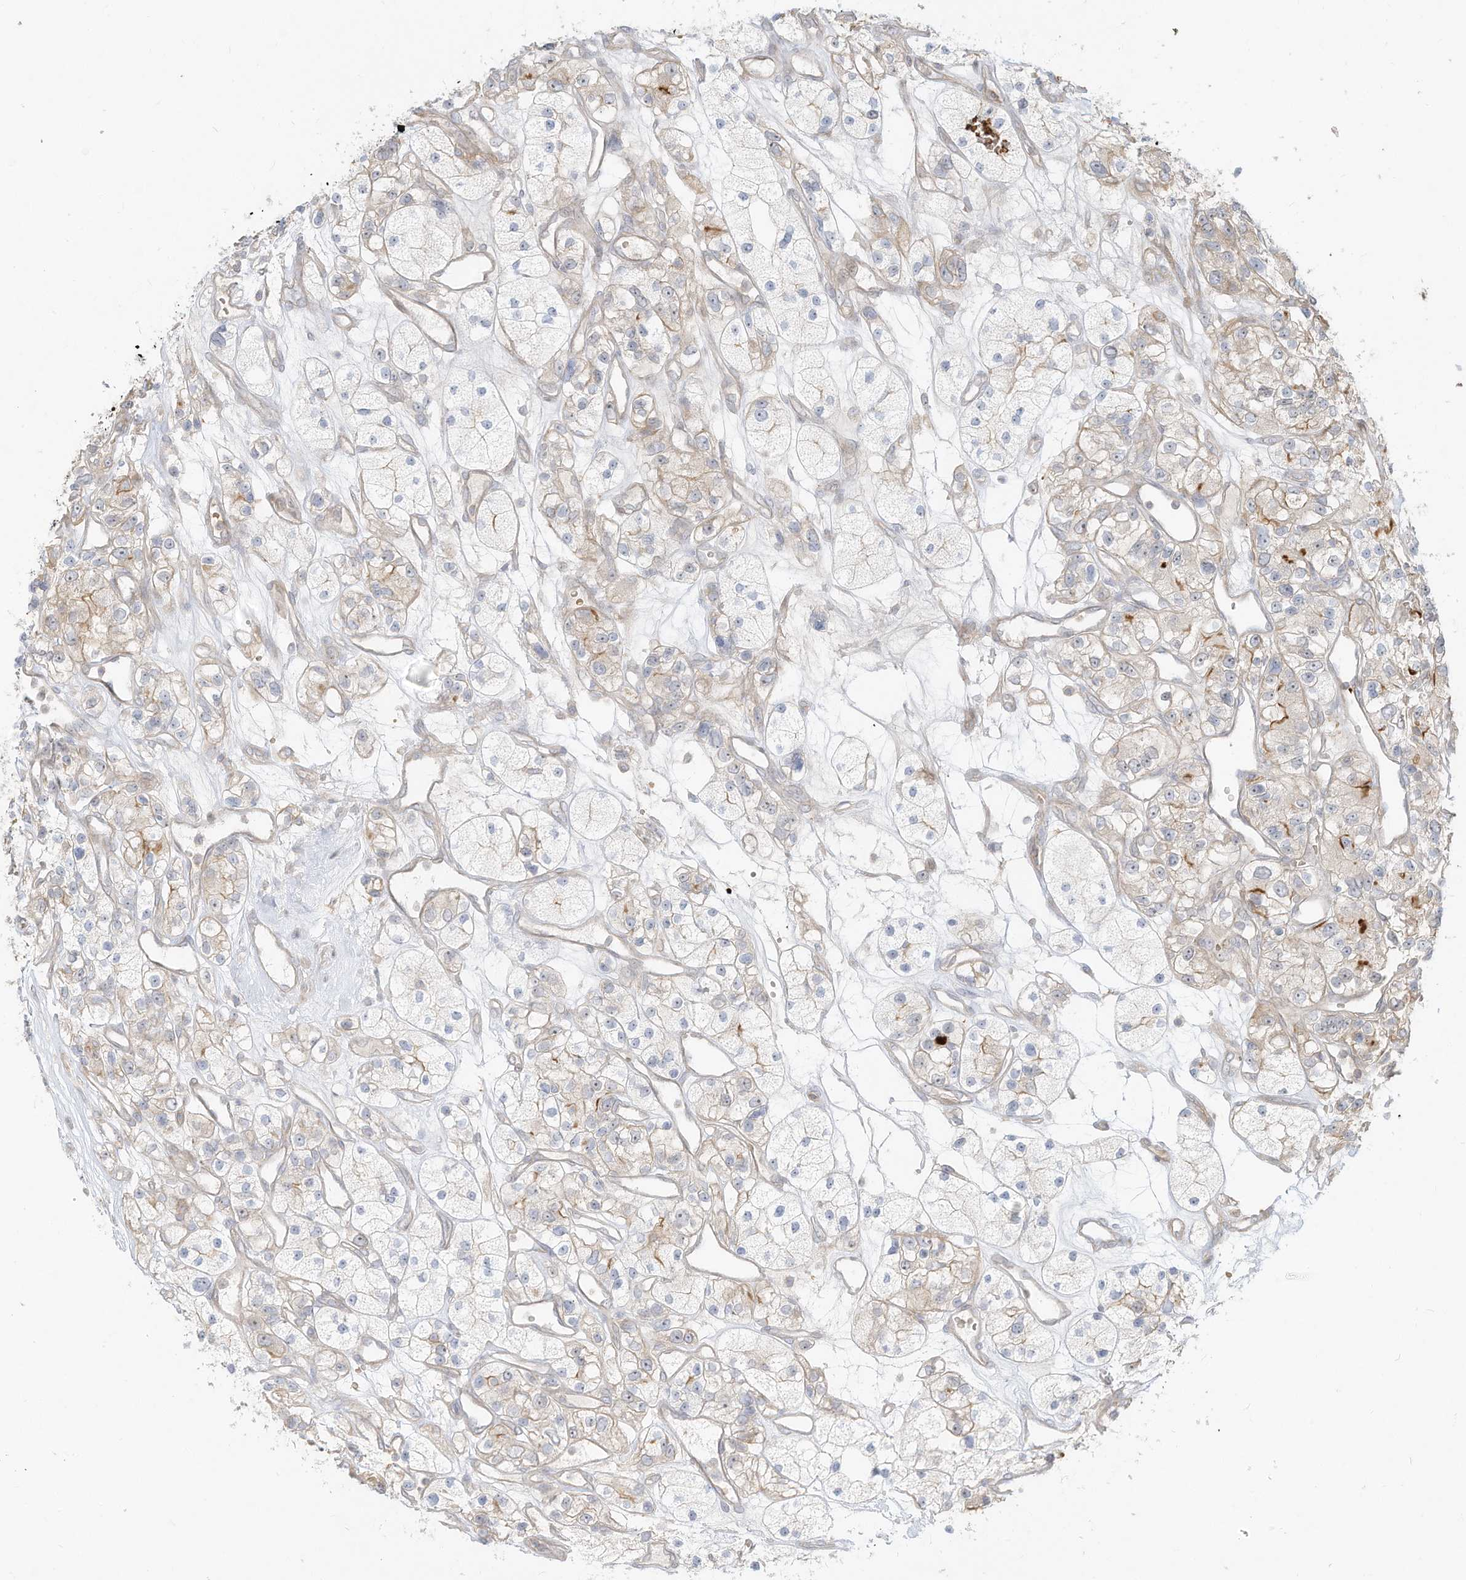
{"staining": {"intensity": "moderate", "quantity": "<25%", "location": "cytoplasmic/membranous"}, "tissue": "renal cancer", "cell_type": "Tumor cells", "image_type": "cancer", "snomed": [{"axis": "morphology", "description": "Adenocarcinoma, NOS"}, {"axis": "topography", "description": "Kidney"}], "caption": "Immunohistochemical staining of human renal cancer (adenocarcinoma) shows low levels of moderate cytoplasmic/membranous protein staining in approximately <25% of tumor cells.", "gene": "OFD1", "patient": {"sex": "female", "age": 57}}